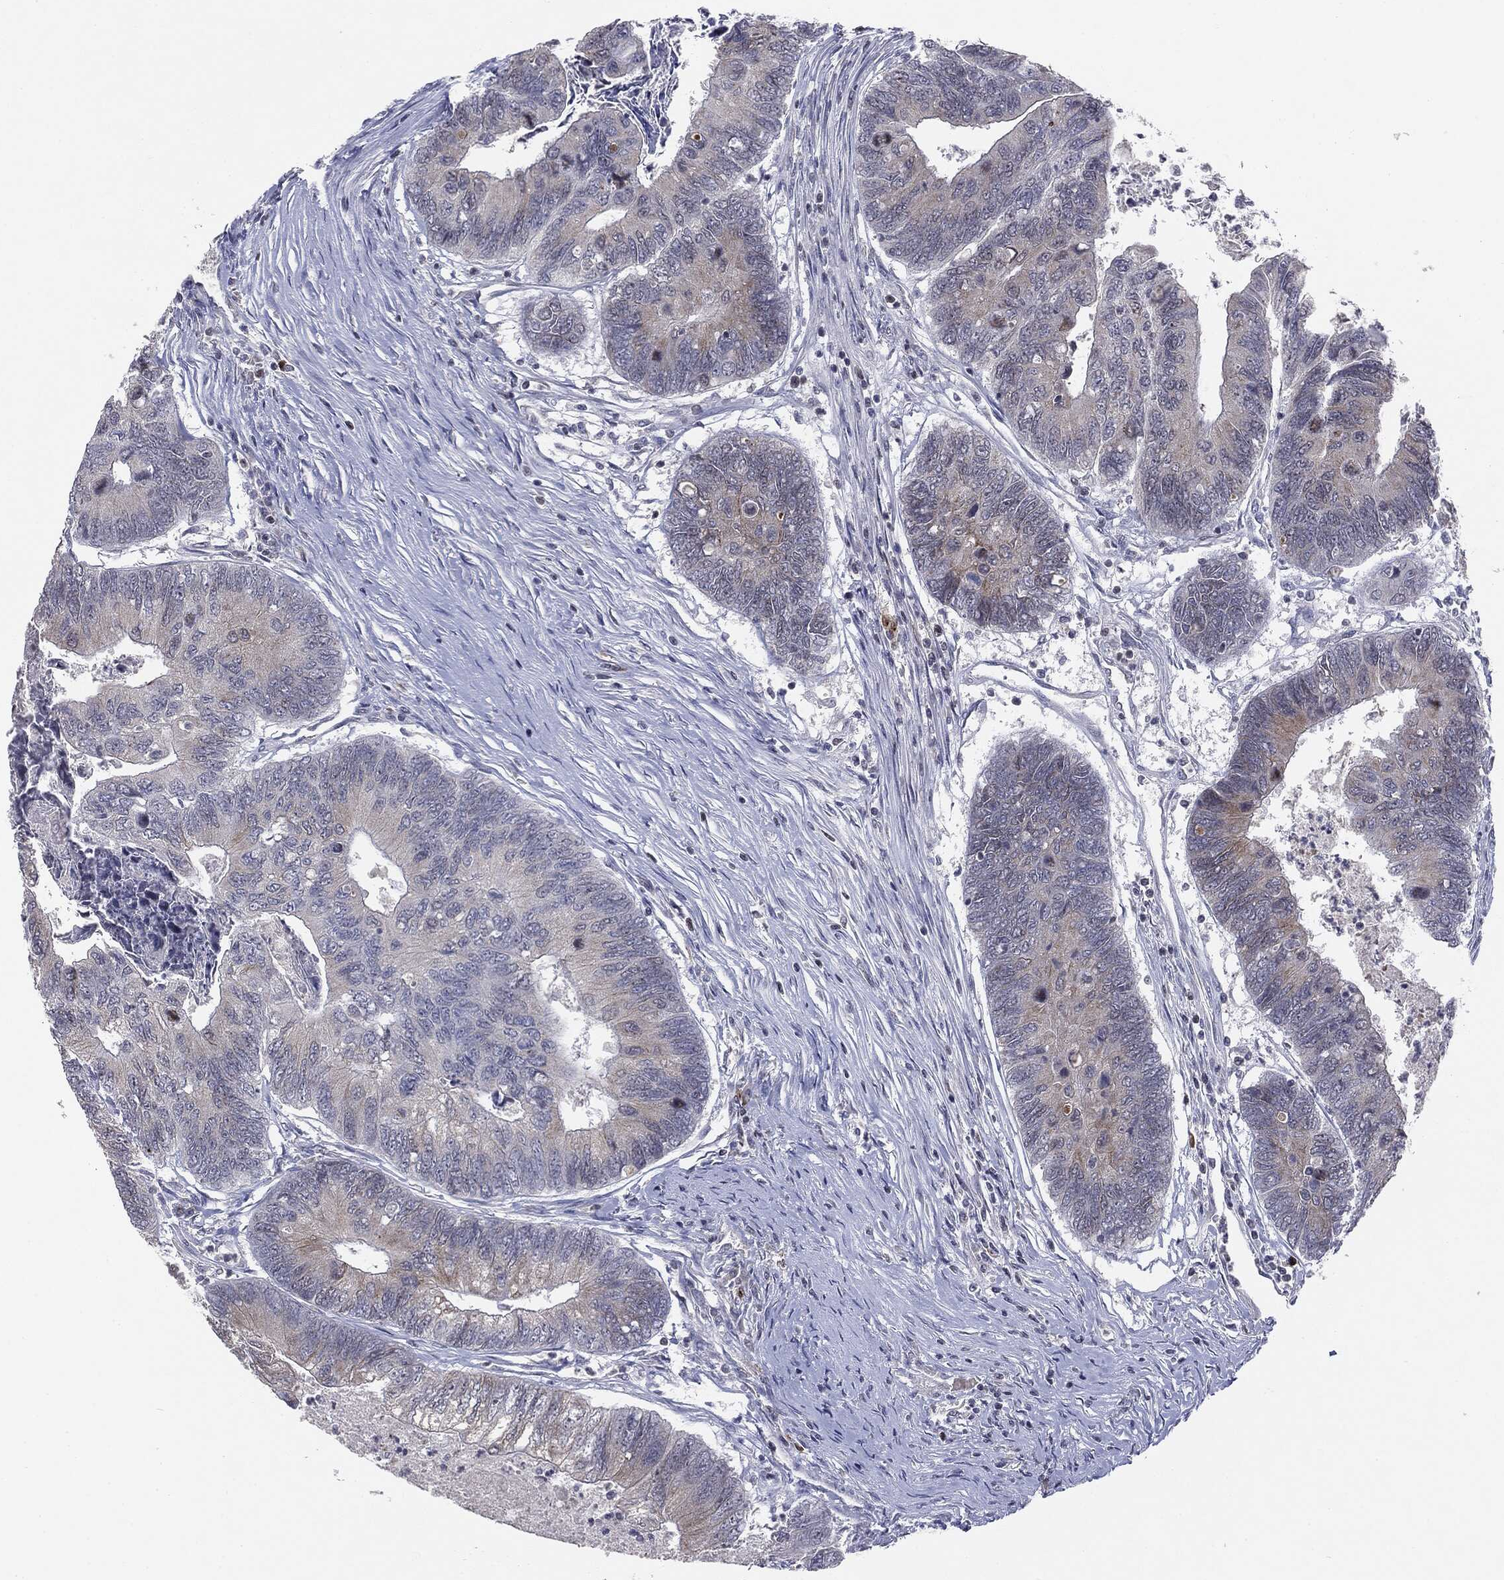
{"staining": {"intensity": "negative", "quantity": "none", "location": "none"}, "tissue": "colorectal cancer", "cell_type": "Tumor cells", "image_type": "cancer", "snomed": [{"axis": "morphology", "description": "Adenocarcinoma, NOS"}, {"axis": "topography", "description": "Colon"}], "caption": "This is an immunohistochemistry (IHC) micrograph of human colorectal cancer. There is no positivity in tumor cells.", "gene": "KIF2C", "patient": {"sex": "female", "age": 67}}